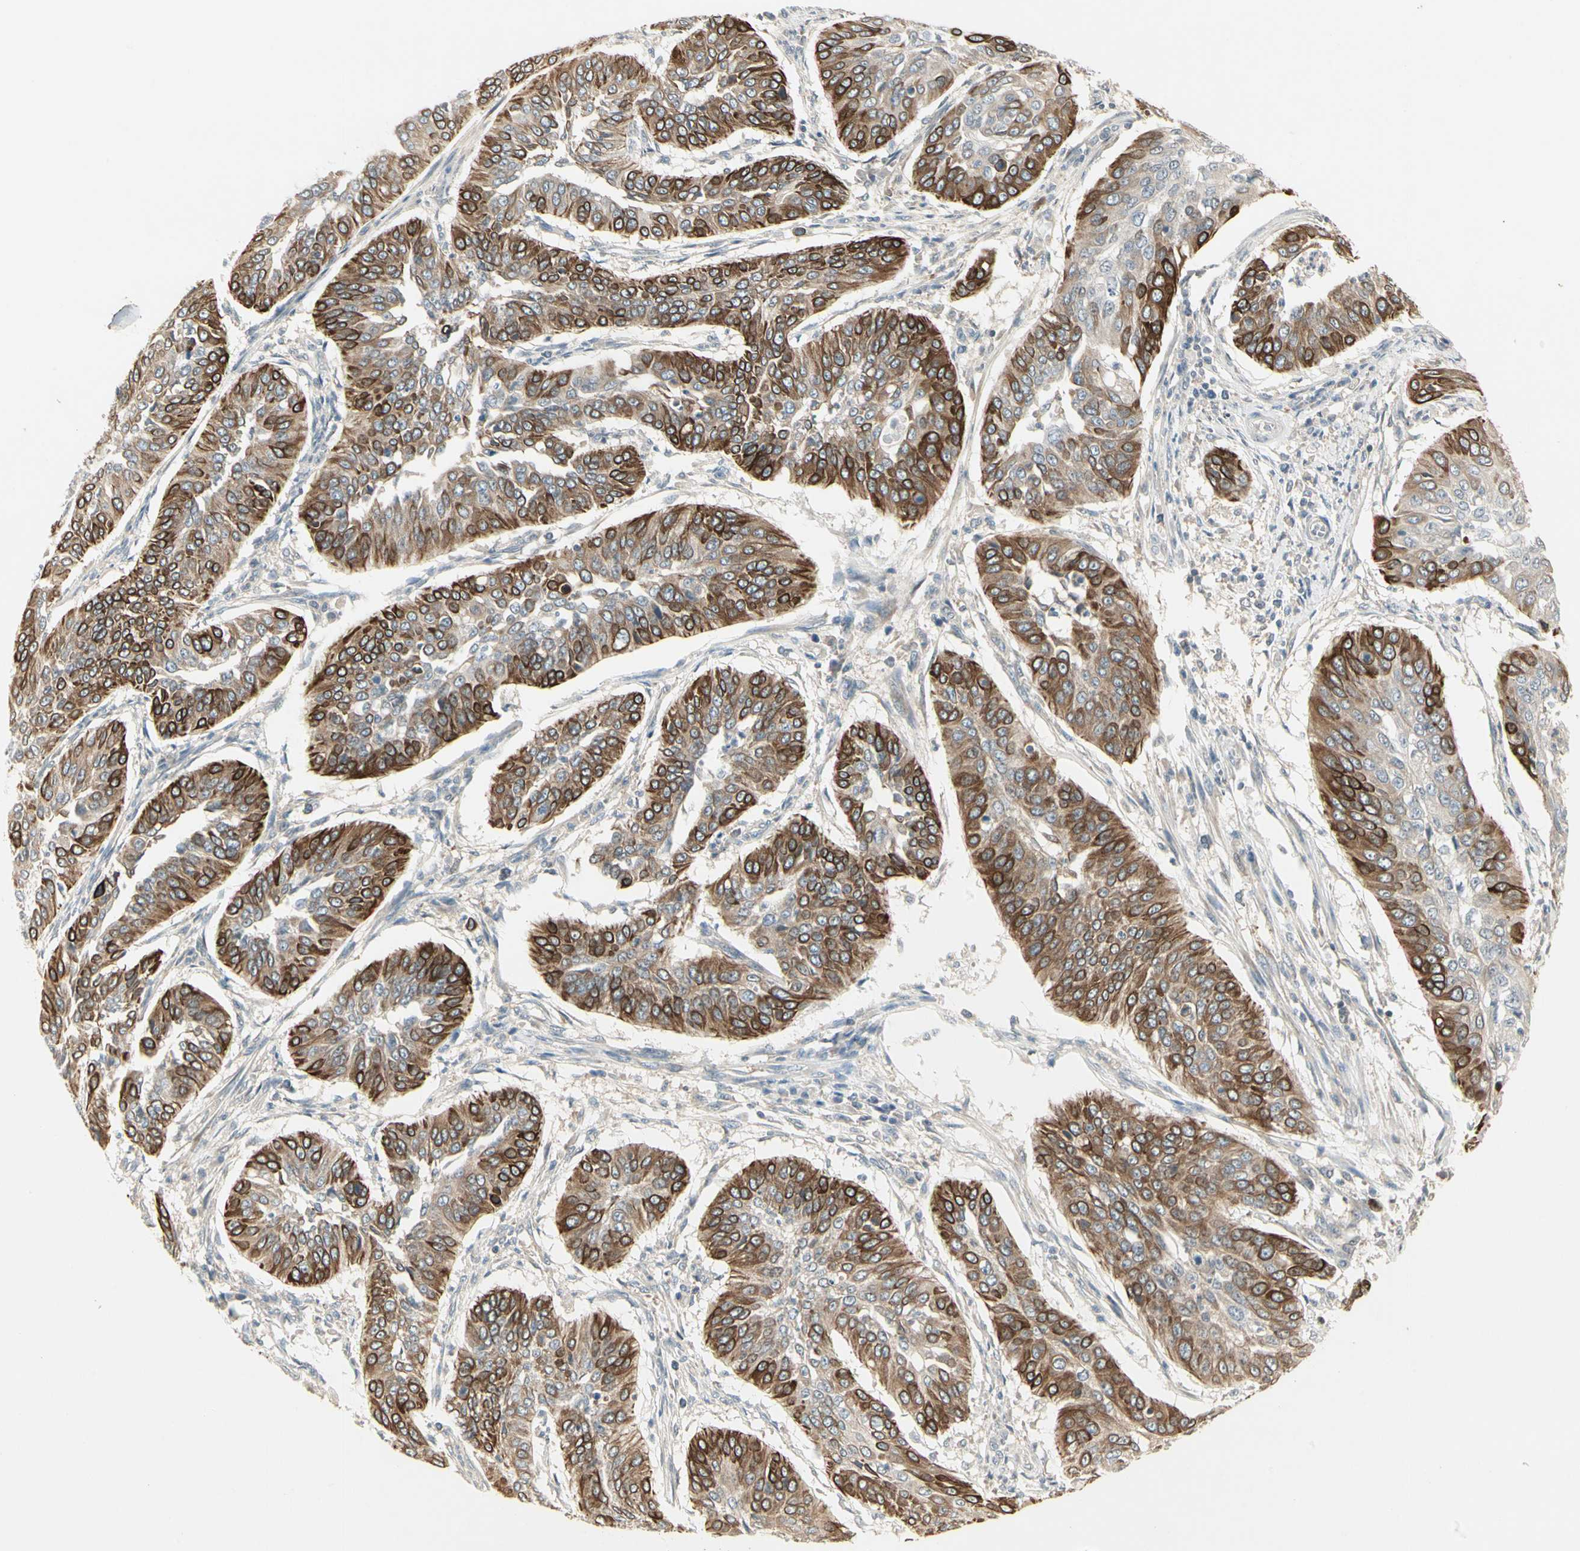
{"staining": {"intensity": "strong", "quantity": ">75%", "location": "cytoplasmic/membranous"}, "tissue": "cervical cancer", "cell_type": "Tumor cells", "image_type": "cancer", "snomed": [{"axis": "morphology", "description": "Normal tissue, NOS"}, {"axis": "morphology", "description": "Squamous cell carcinoma, NOS"}, {"axis": "topography", "description": "Cervix"}], "caption": "Immunohistochemistry micrograph of human cervical cancer stained for a protein (brown), which reveals high levels of strong cytoplasmic/membranous staining in approximately >75% of tumor cells.", "gene": "ZFP36", "patient": {"sex": "female", "age": 39}}